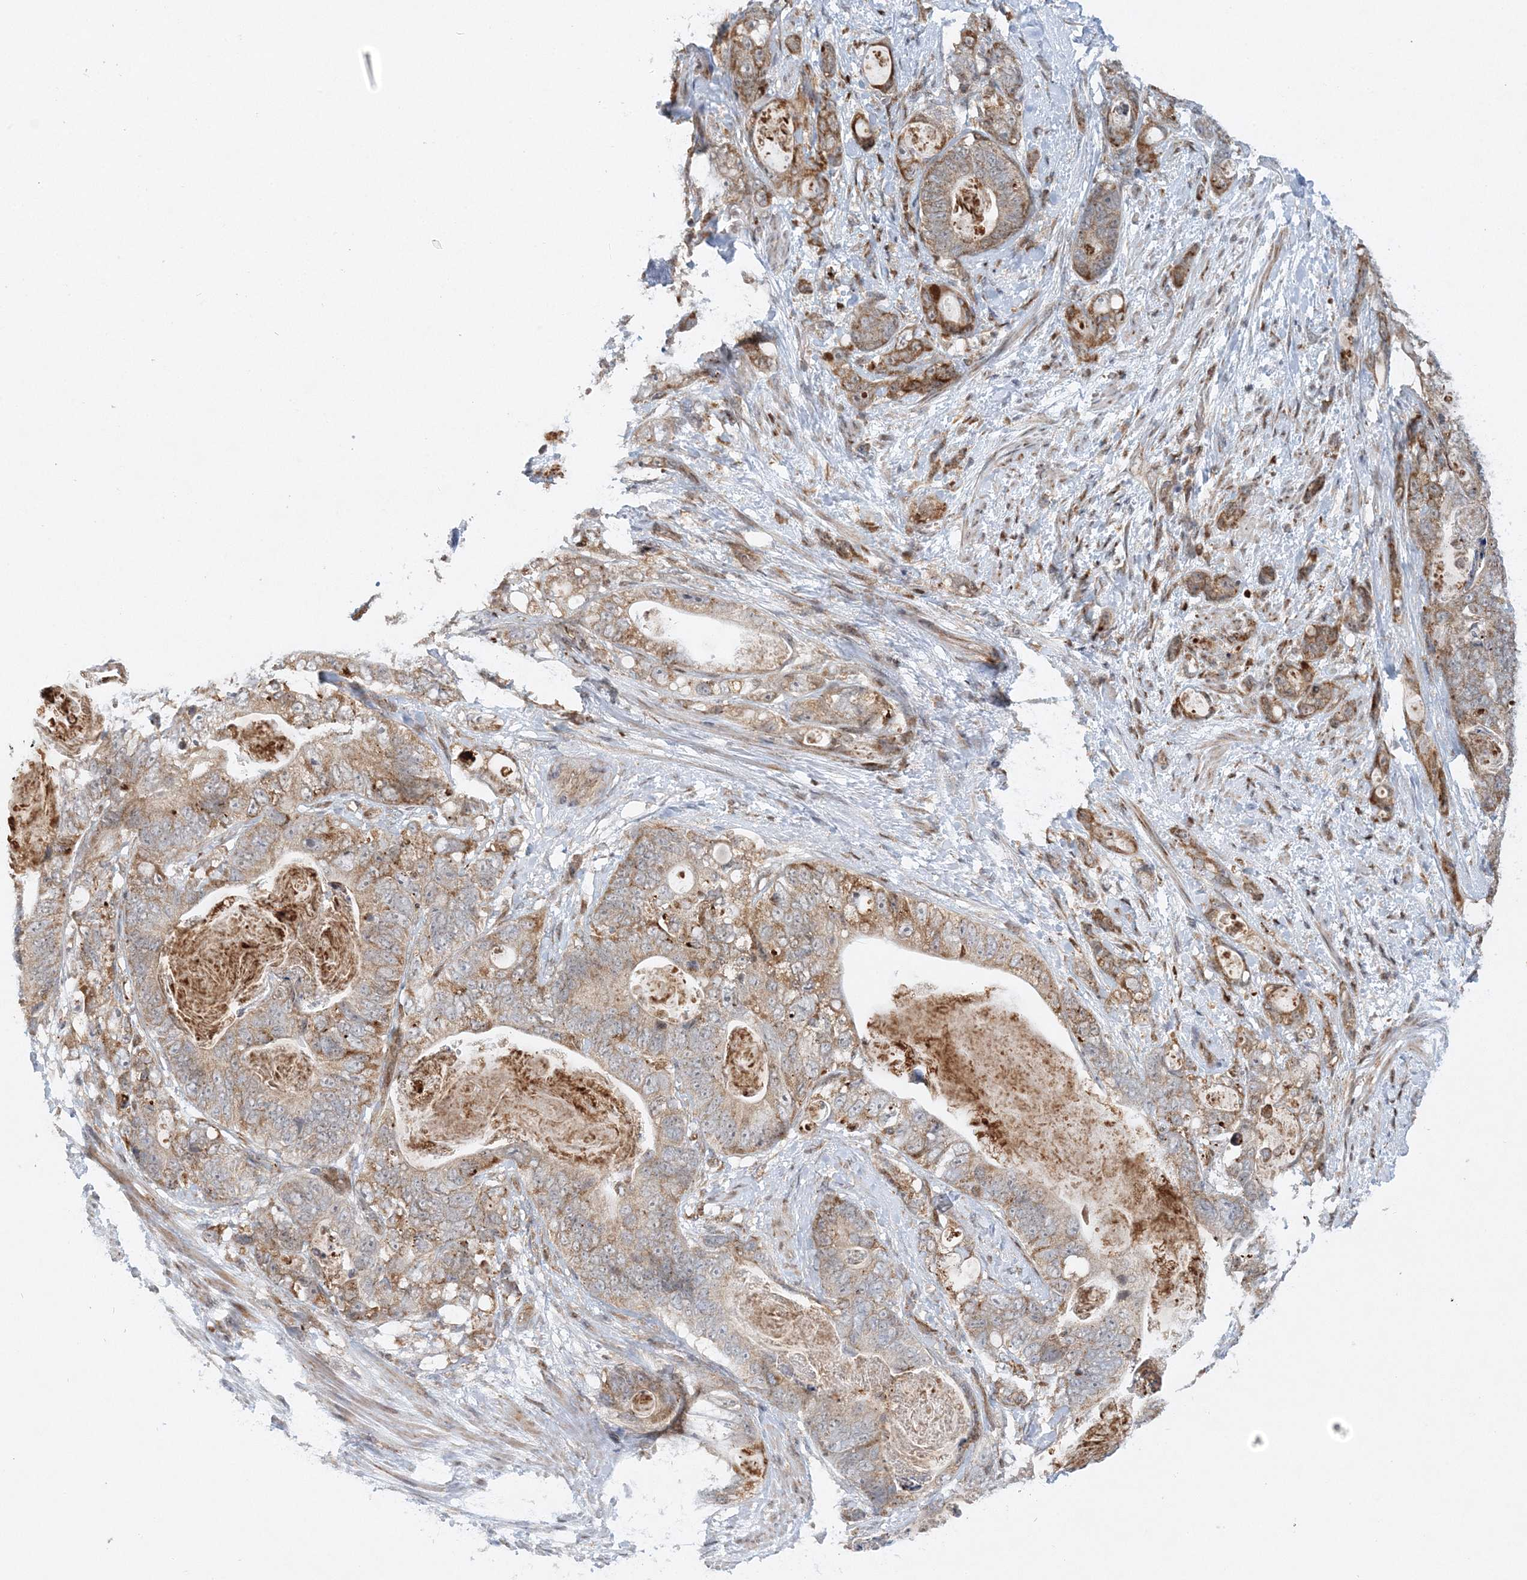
{"staining": {"intensity": "weak", "quantity": ">75%", "location": "cytoplasmic/membranous,nuclear"}, "tissue": "stomach cancer", "cell_type": "Tumor cells", "image_type": "cancer", "snomed": [{"axis": "morphology", "description": "Normal tissue, NOS"}, {"axis": "morphology", "description": "Adenocarcinoma, NOS"}, {"axis": "topography", "description": "Stomach"}], "caption": "Tumor cells display low levels of weak cytoplasmic/membranous and nuclear positivity in about >75% of cells in stomach cancer (adenocarcinoma). (DAB (3,3'-diaminobenzidine) IHC, brown staining for protein, blue staining for nuclei).", "gene": "RAB11FIP2", "patient": {"sex": "female", "age": 89}}